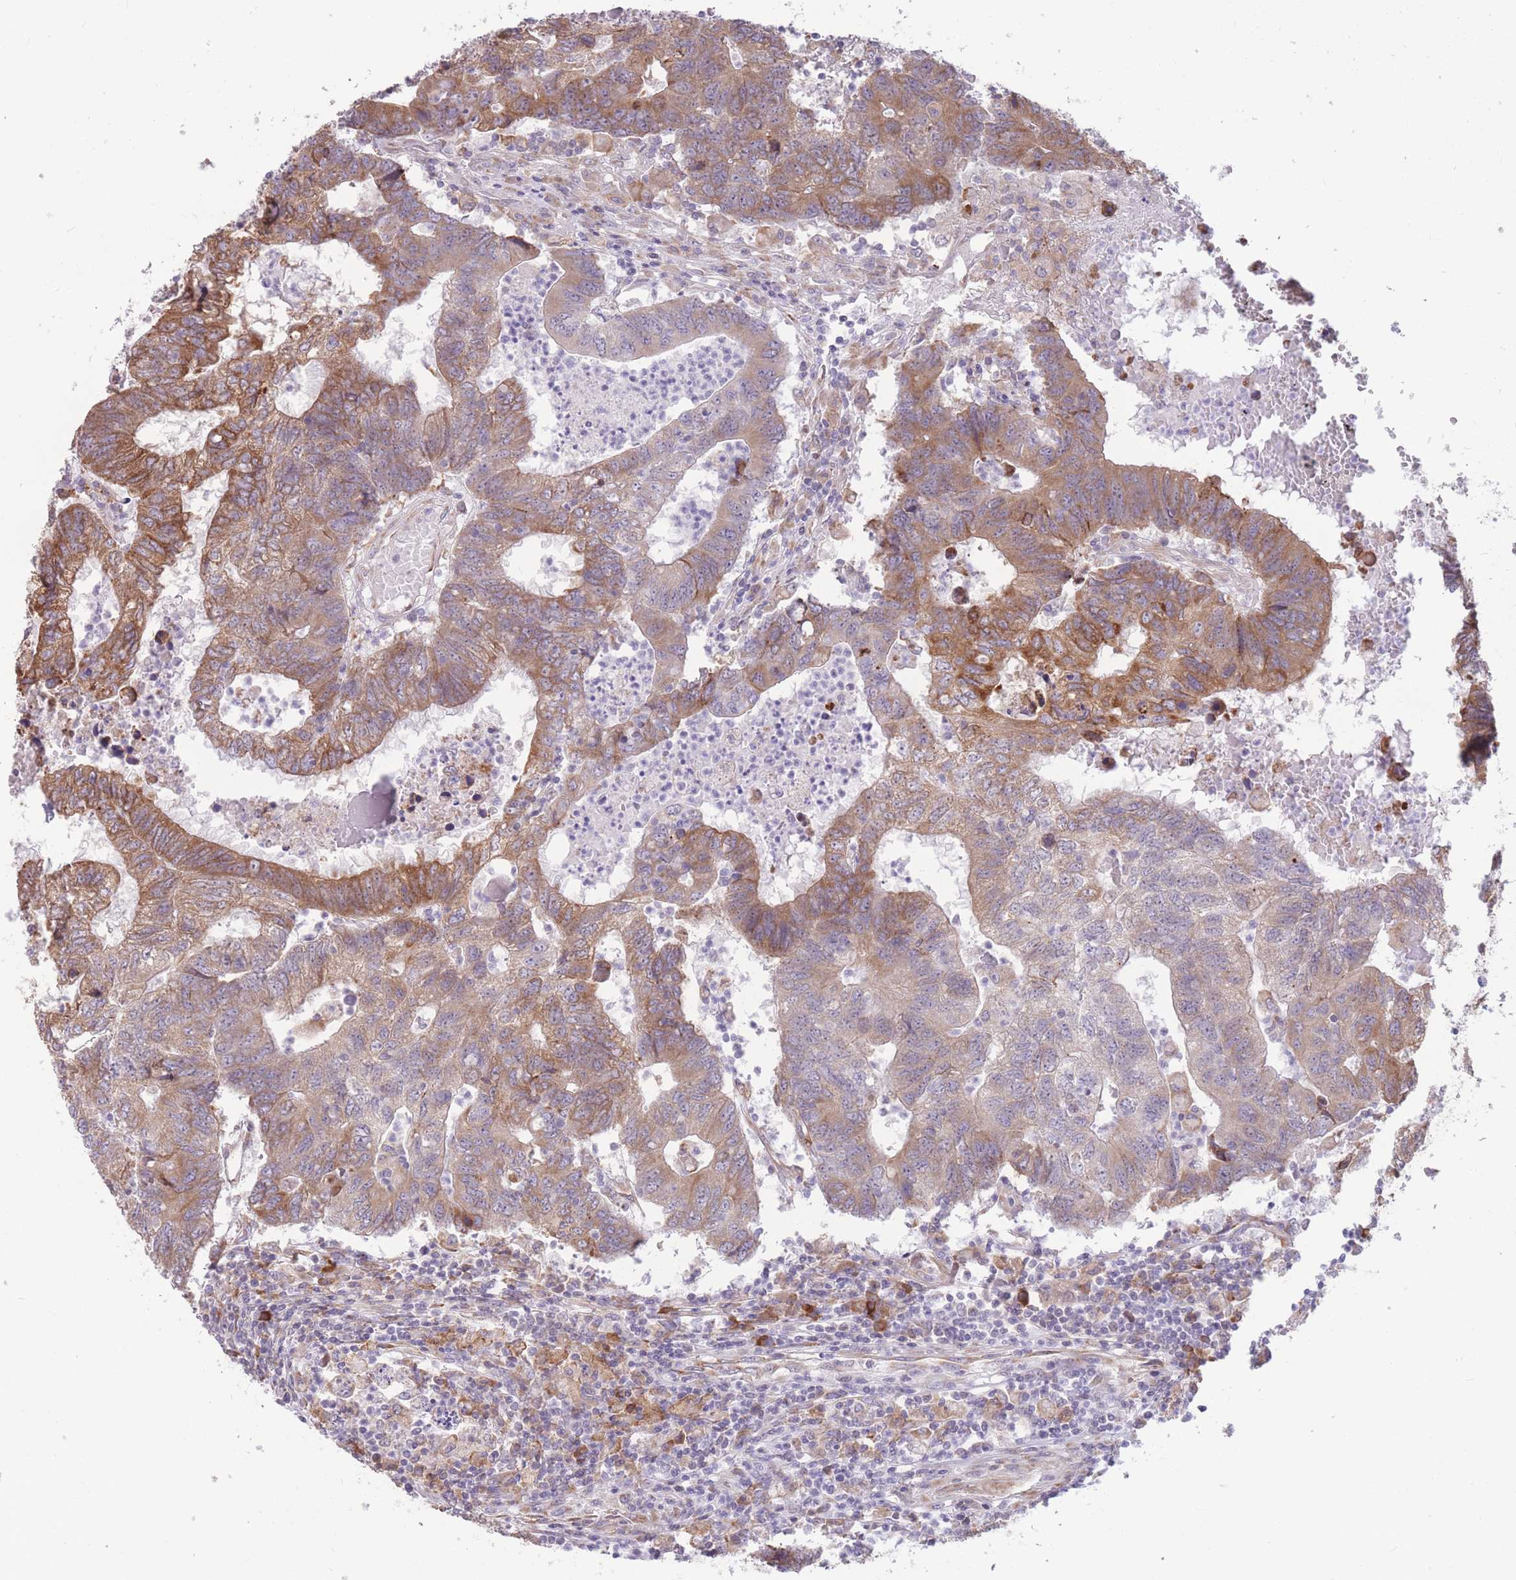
{"staining": {"intensity": "moderate", "quantity": "25%-75%", "location": "cytoplasmic/membranous"}, "tissue": "colorectal cancer", "cell_type": "Tumor cells", "image_type": "cancer", "snomed": [{"axis": "morphology", "description": "Adenocarcinoma, NOS"}, {"axis": "topography", "description": "Colon"}], "caption": "Tumor cells show moderate cytoplasmic/membranous positivity in approximately 25%-75% of cells in colorectal cancer (adenocarcinoma).", "gene": "TRAPPC5", "patient": {"sex": "female", "age": 48}}